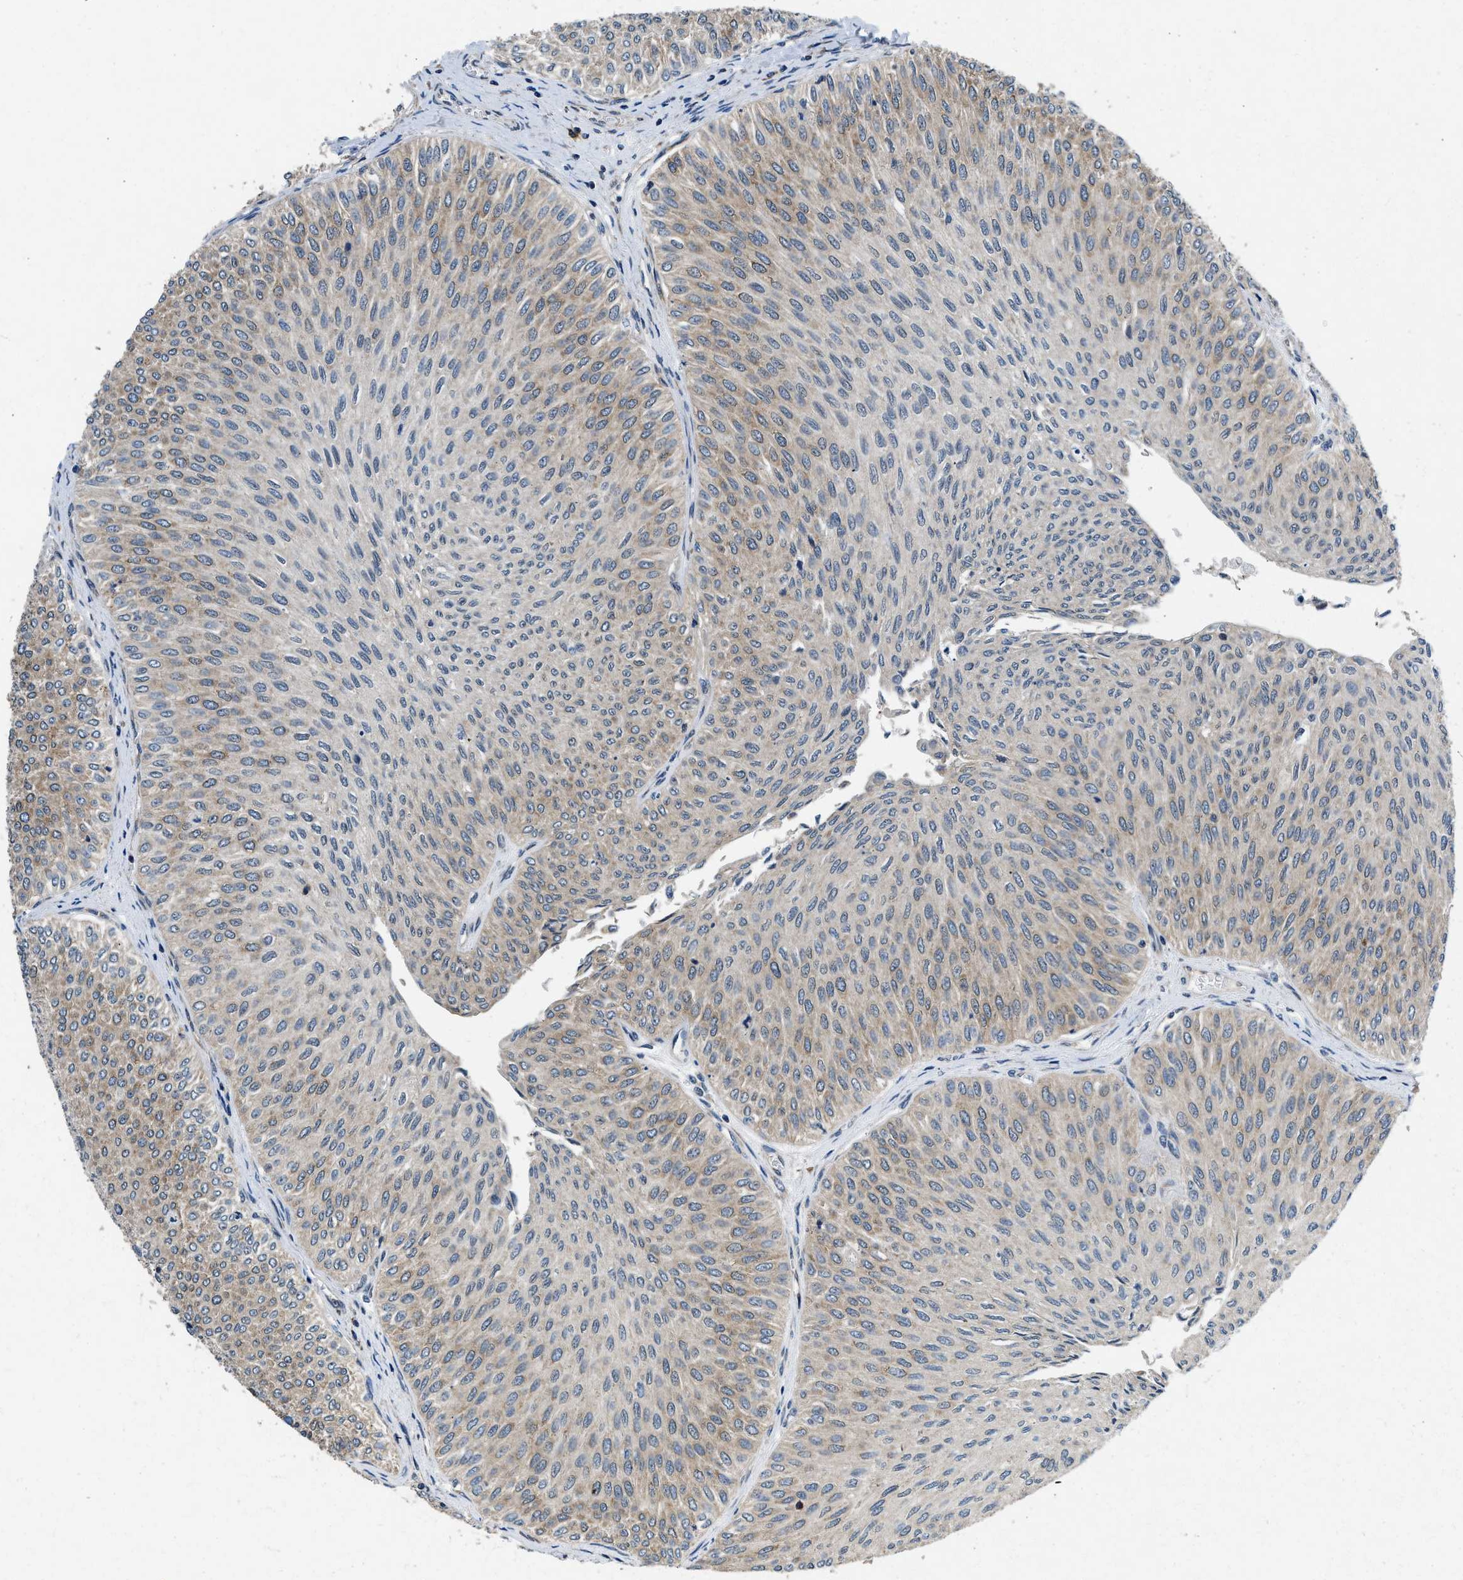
{"staining": {"intensity": "weak", "quantity": "25%-75%", "location": "cytoplasmic/membranous"}, "tissue": "urothelial cancer", "cell_type": "Tumor cells", "image_type": "cancer", "snomed": [{"axis": "morphology", "description": "Urothelial carcinoma, Low grade"}, {"axis": "topography", "description": "Urinary bladder"}], "caption": "Immunohistochemistry of human urothelial carcinoma (low-grade) reveals low levels of weak cytoplasmic/membranous expression in about 25%-75% of tumor cells.", "gene": "PA2G4", "patient": {"sex": "male", "age": 78}}